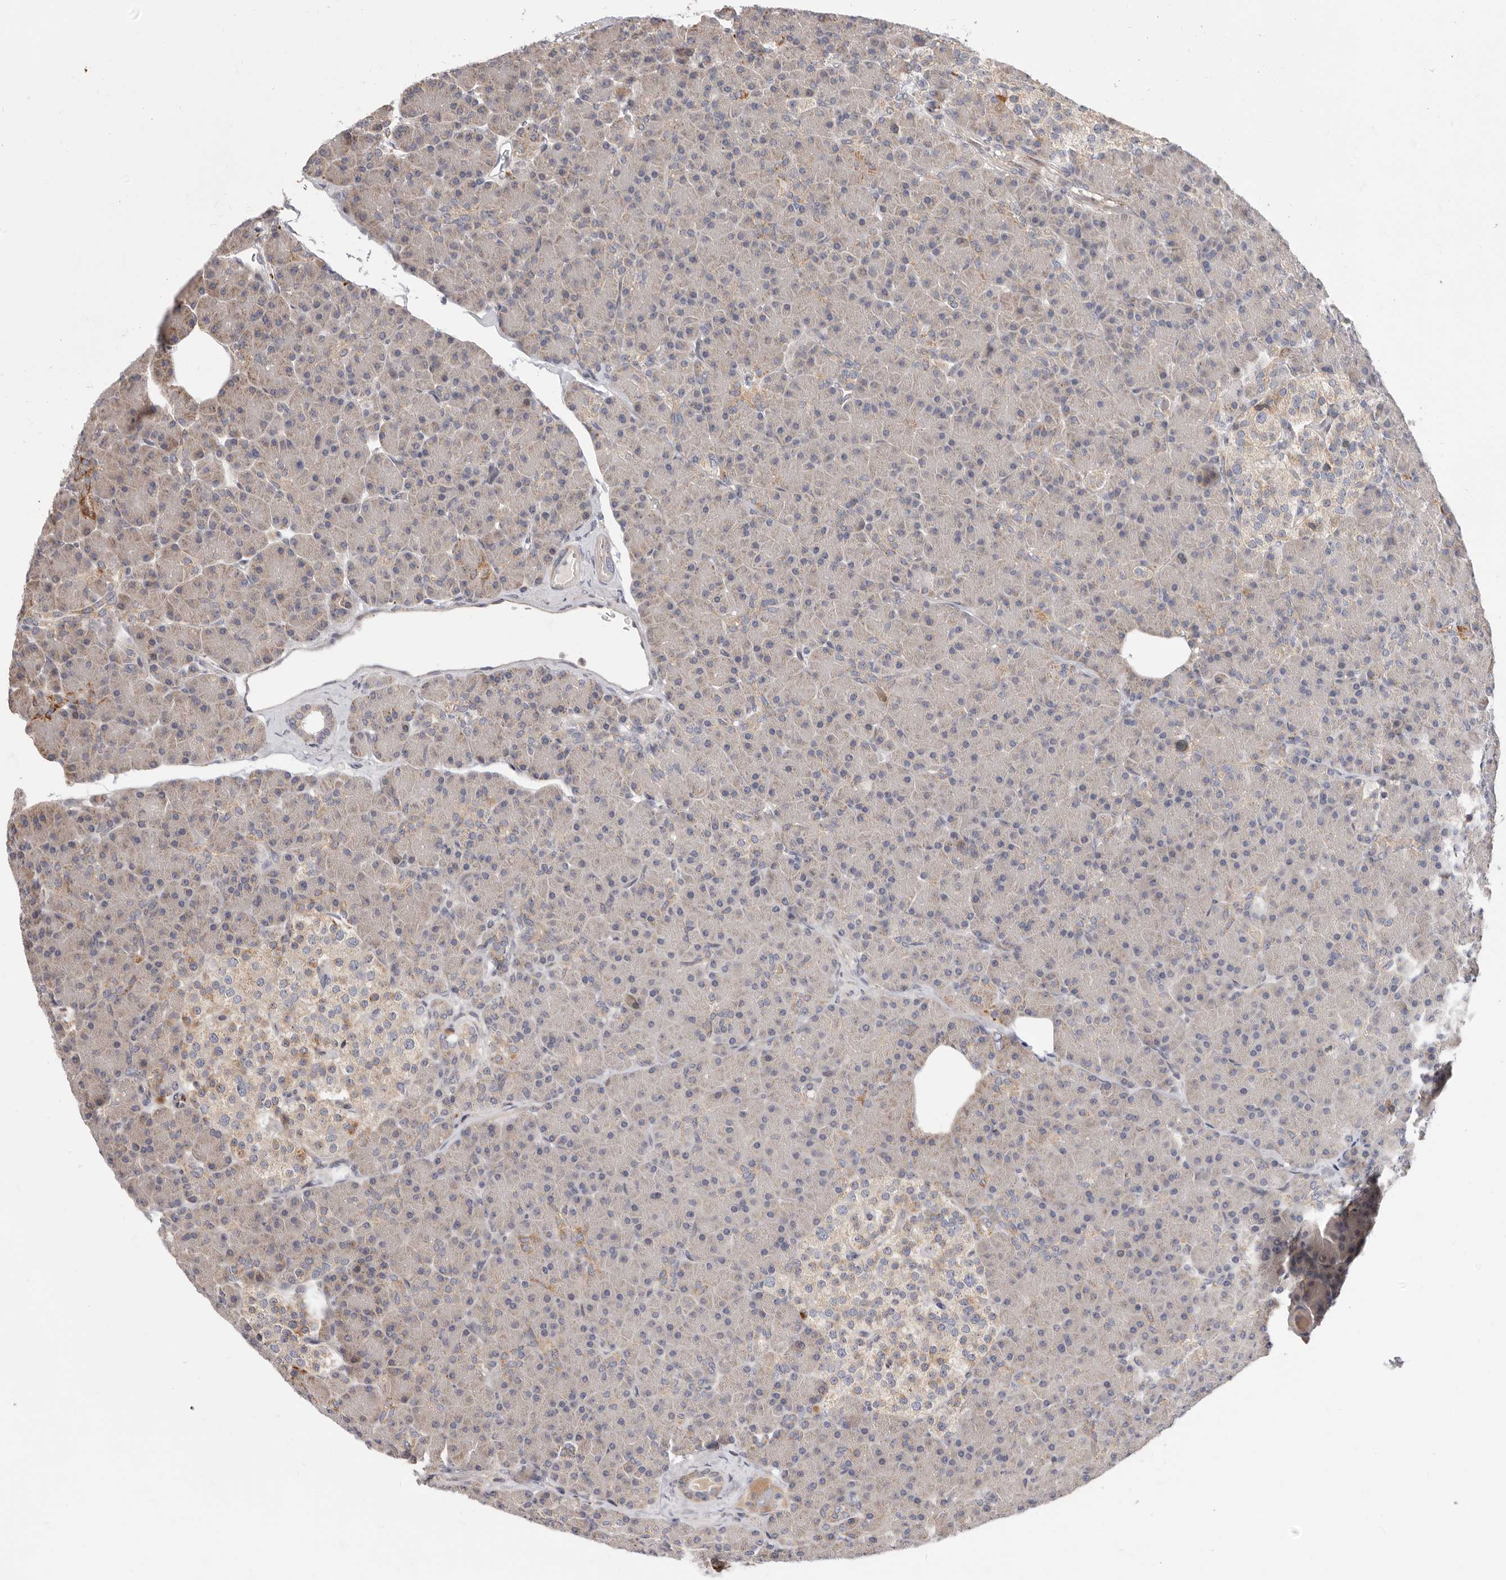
{"staining": {"intensity": "moderate", "quantity": "<25%", "location": "cytoplasmic/membranous"}, "tissue": "pancreas", "cell_type": "Exocrine glandular cells", "image_type": "normal", "snomed": [{"axis": "morphology", "description": "Normal tissue, NOS"}, {"axis": "topography", "description": "Pancreas"}], "caption": "Unremarkable pancreas was stained to show a protein in brown. There is low levels of moderate cytoplasmic/membranous expression in about <25% of exocrine glandular cells.", "gene": "TOR3A", "patient": {"sex": "female", "age": 43}}